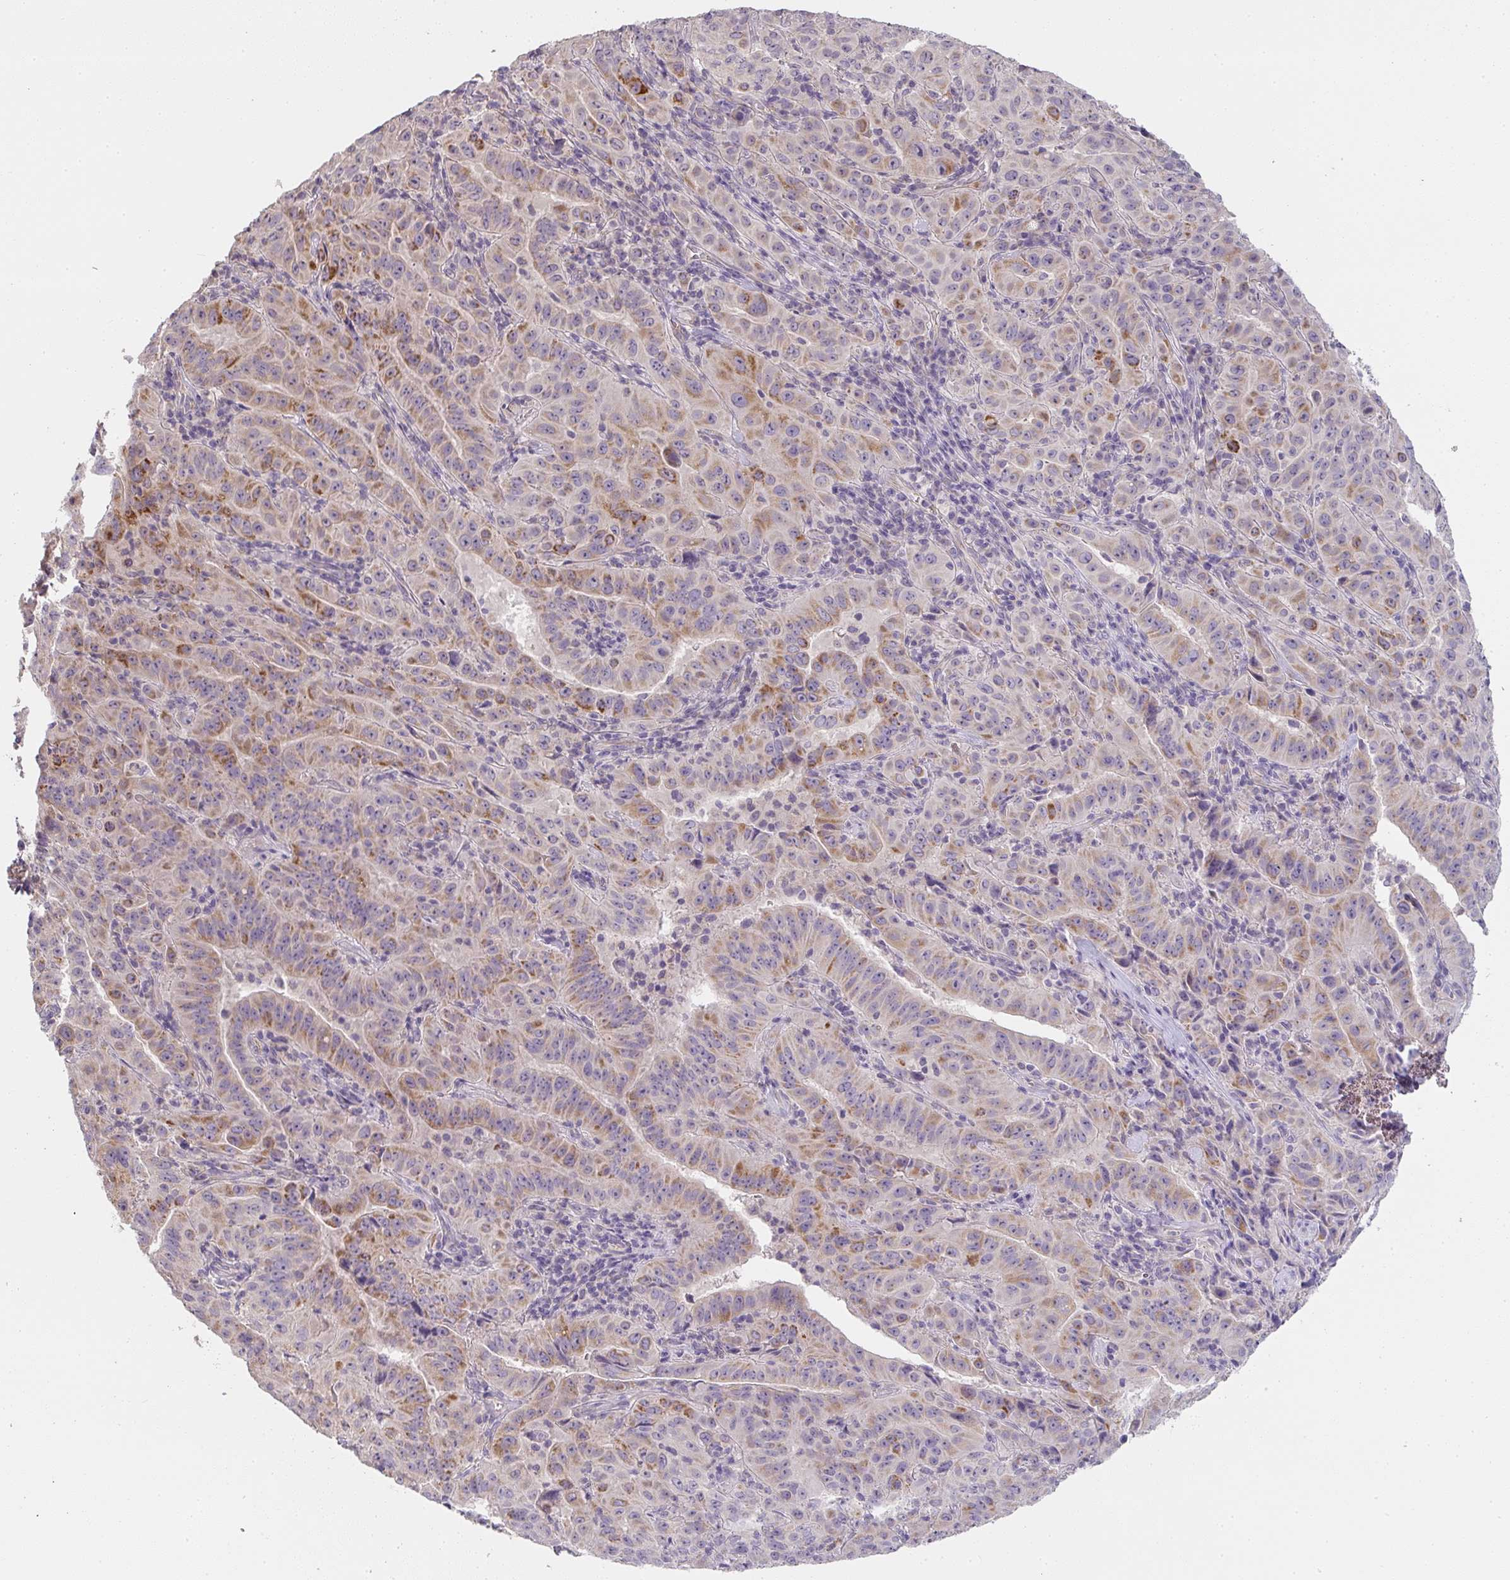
{"staining": {"intensity": "moderate", "quantity": "<25%", "location": "cytoplasmic/membranous"}, "tissue": "pancreatic cancer", "cell_type": "Tumor cells", "image_type": "cancer", "snomed": [{"axis": "morphology", "description": "Adenocarcinoma, NOS"}, {"axis": "topography", "description": "Pancreas"}], "caption": "Immunohistochemistry (IHC) (DAB) staining of pancreatic adenocarcinoma demonstrates moderate cytoplasmic/membranous protein expression in about <25% of tumor cells. (brown staining indicates protein expression, while blue staining denotes nuclei).", "gene": "TMEM219", "patient": {"sex": "male", "age": 63}}